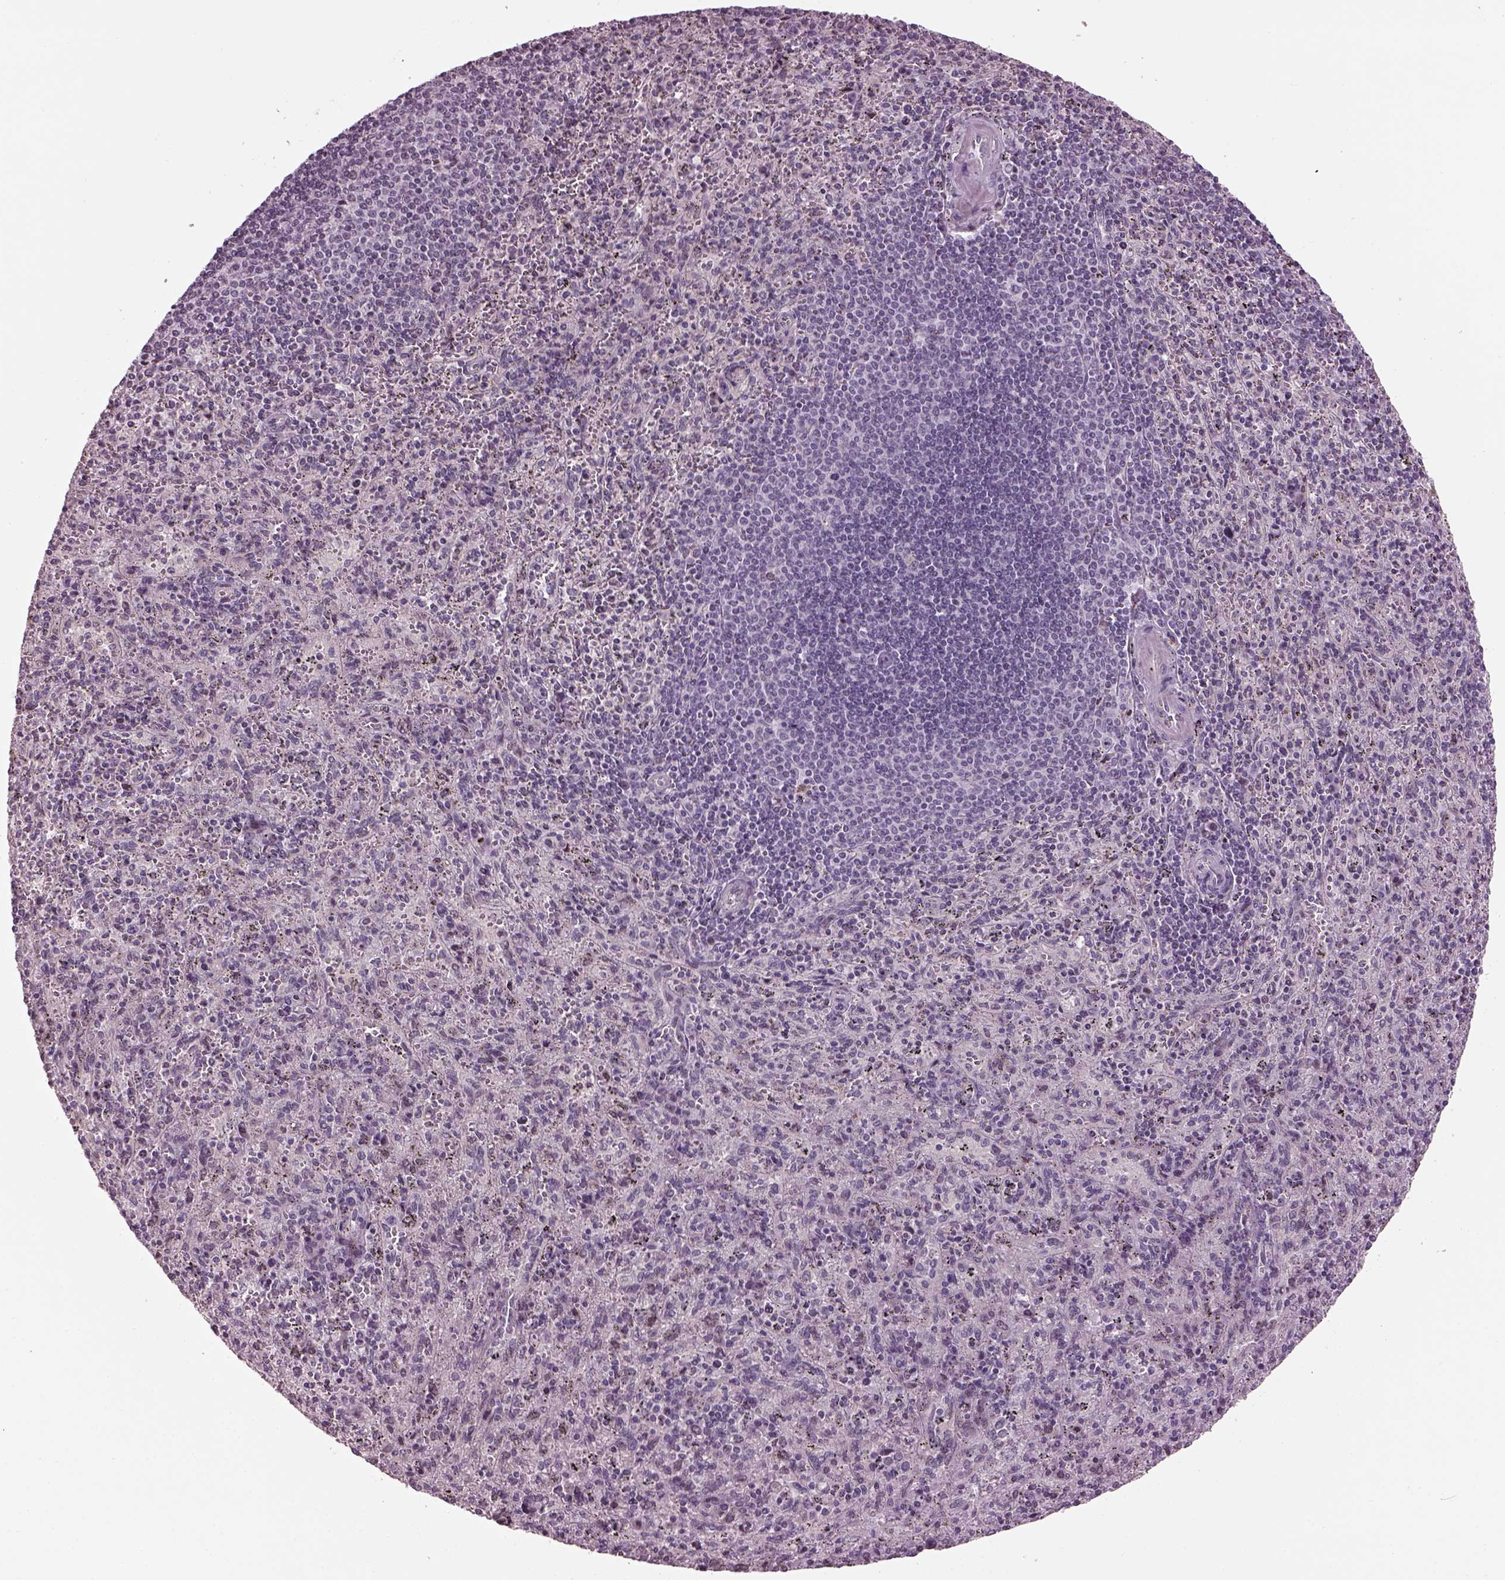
{"staining": {"intensity": "negative", "quantity": "none", "location": "none"}, "tissue": "spleen", "cell_type": "Cells in red pulp", "image_type": "normal", "snomed": [{"axis": "morphology", "description": "Normal tissue, NOS"}, {"axis": "topography", "description": "Spleen"}], "caption": "This is a photomicrograph of immunohistochemistry staining of normal spleen, which shows no staining in cells in red pulp. (DAB (3,3'-diaminobenzidine) immunohistochemistry, high magnification).", "gene": "GAL", "patient": {"sex": "male", "age": 57}}